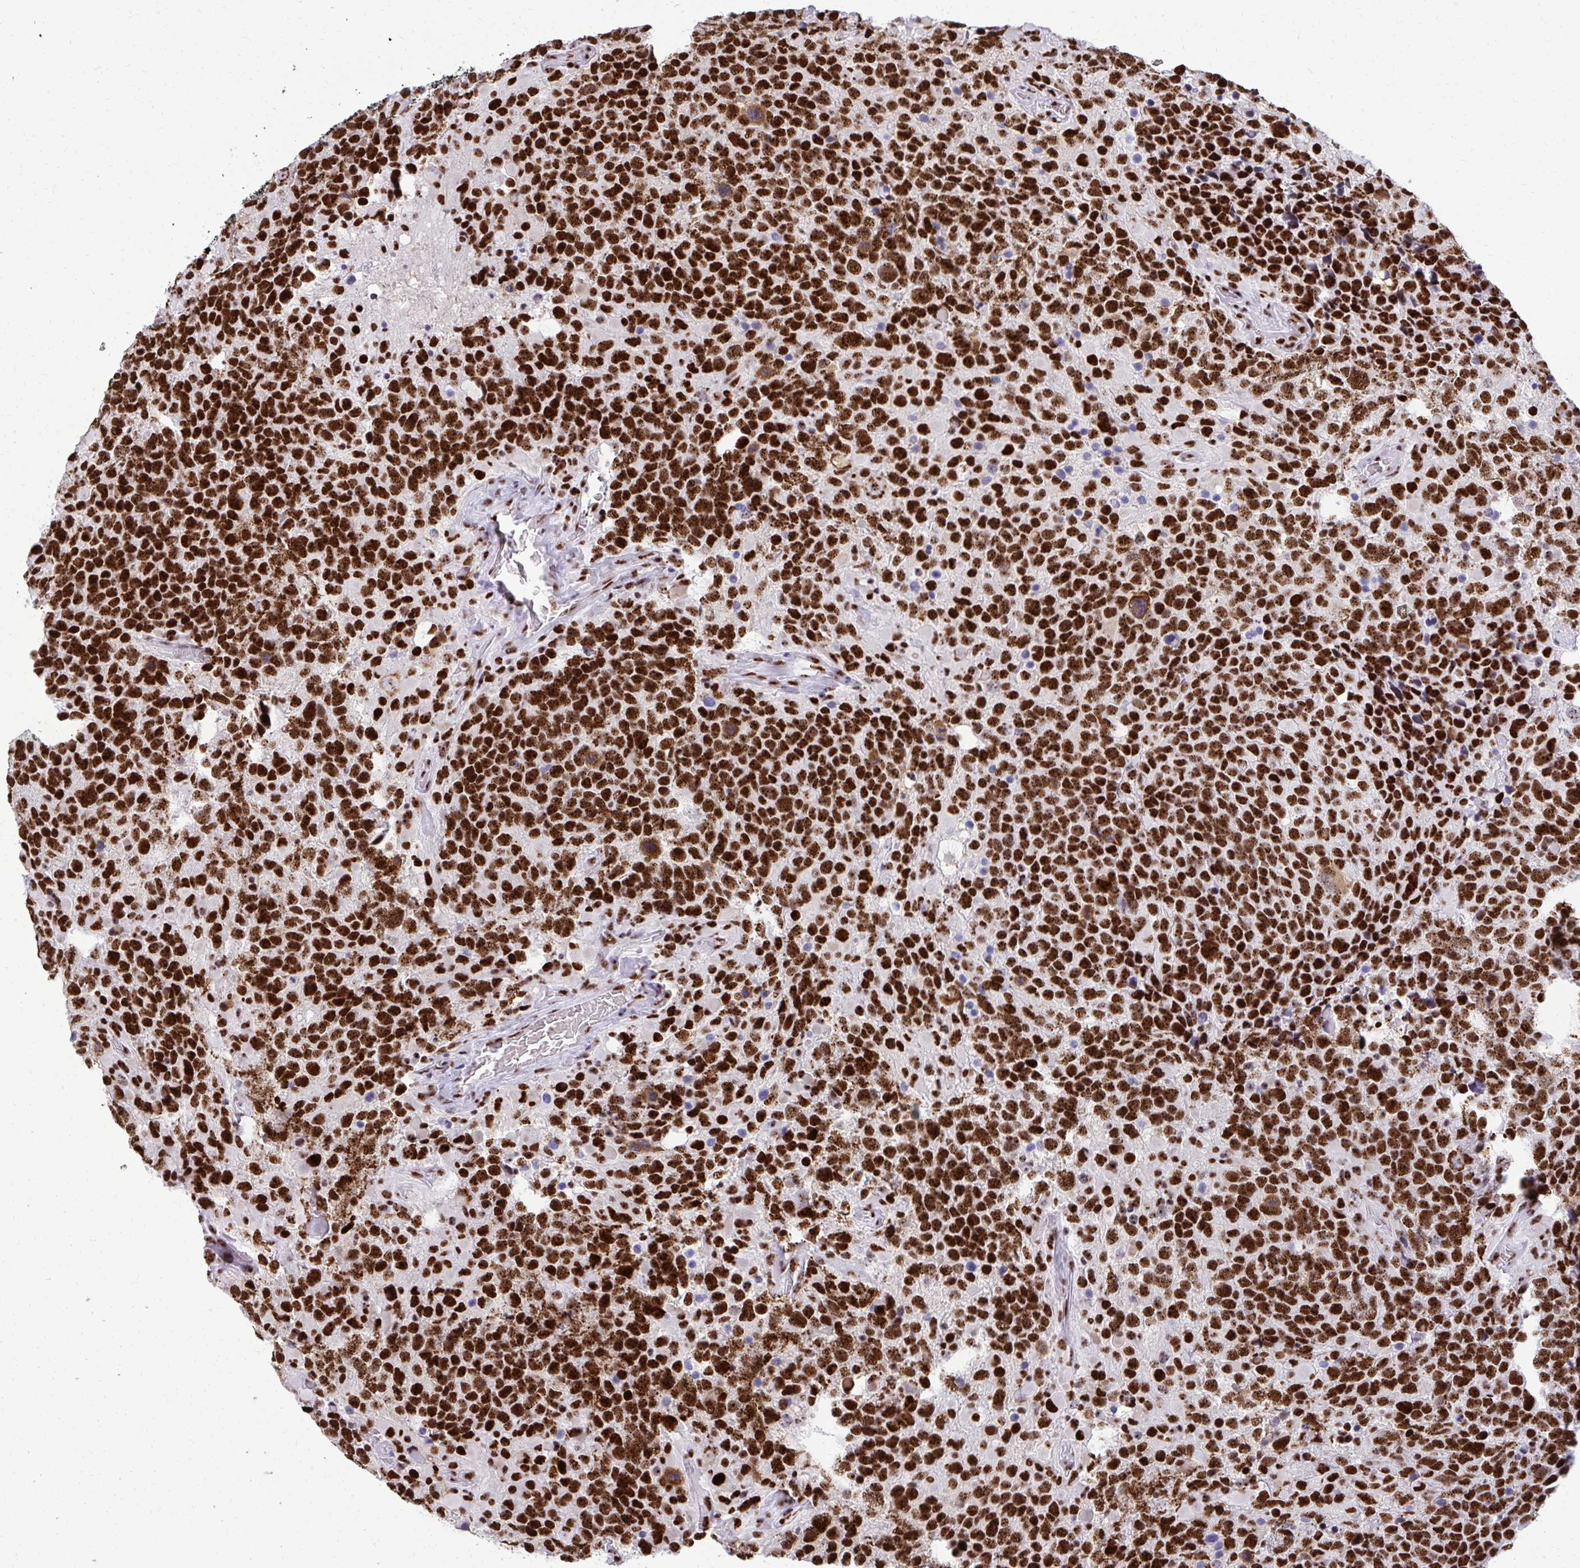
{"staining": {"intensity": "strong", "quantity": ">75%", "location": "nuclear"}, "tissue": "glioma", "cell_type": "Tumor cells", "image_type": "cancer", "snomed": [{"axis": "morphology", "description": "Glioma, malignant, High grade"}, {"axis": "topography", "description": "Brain"}], "caption": "This histopathology image displays IHC staining of human glioma, with high strong nuclear expression in approximately >75% of tumor cells.", "gene": "PELP1", "patient": {"sex": "female", "age": 40}}